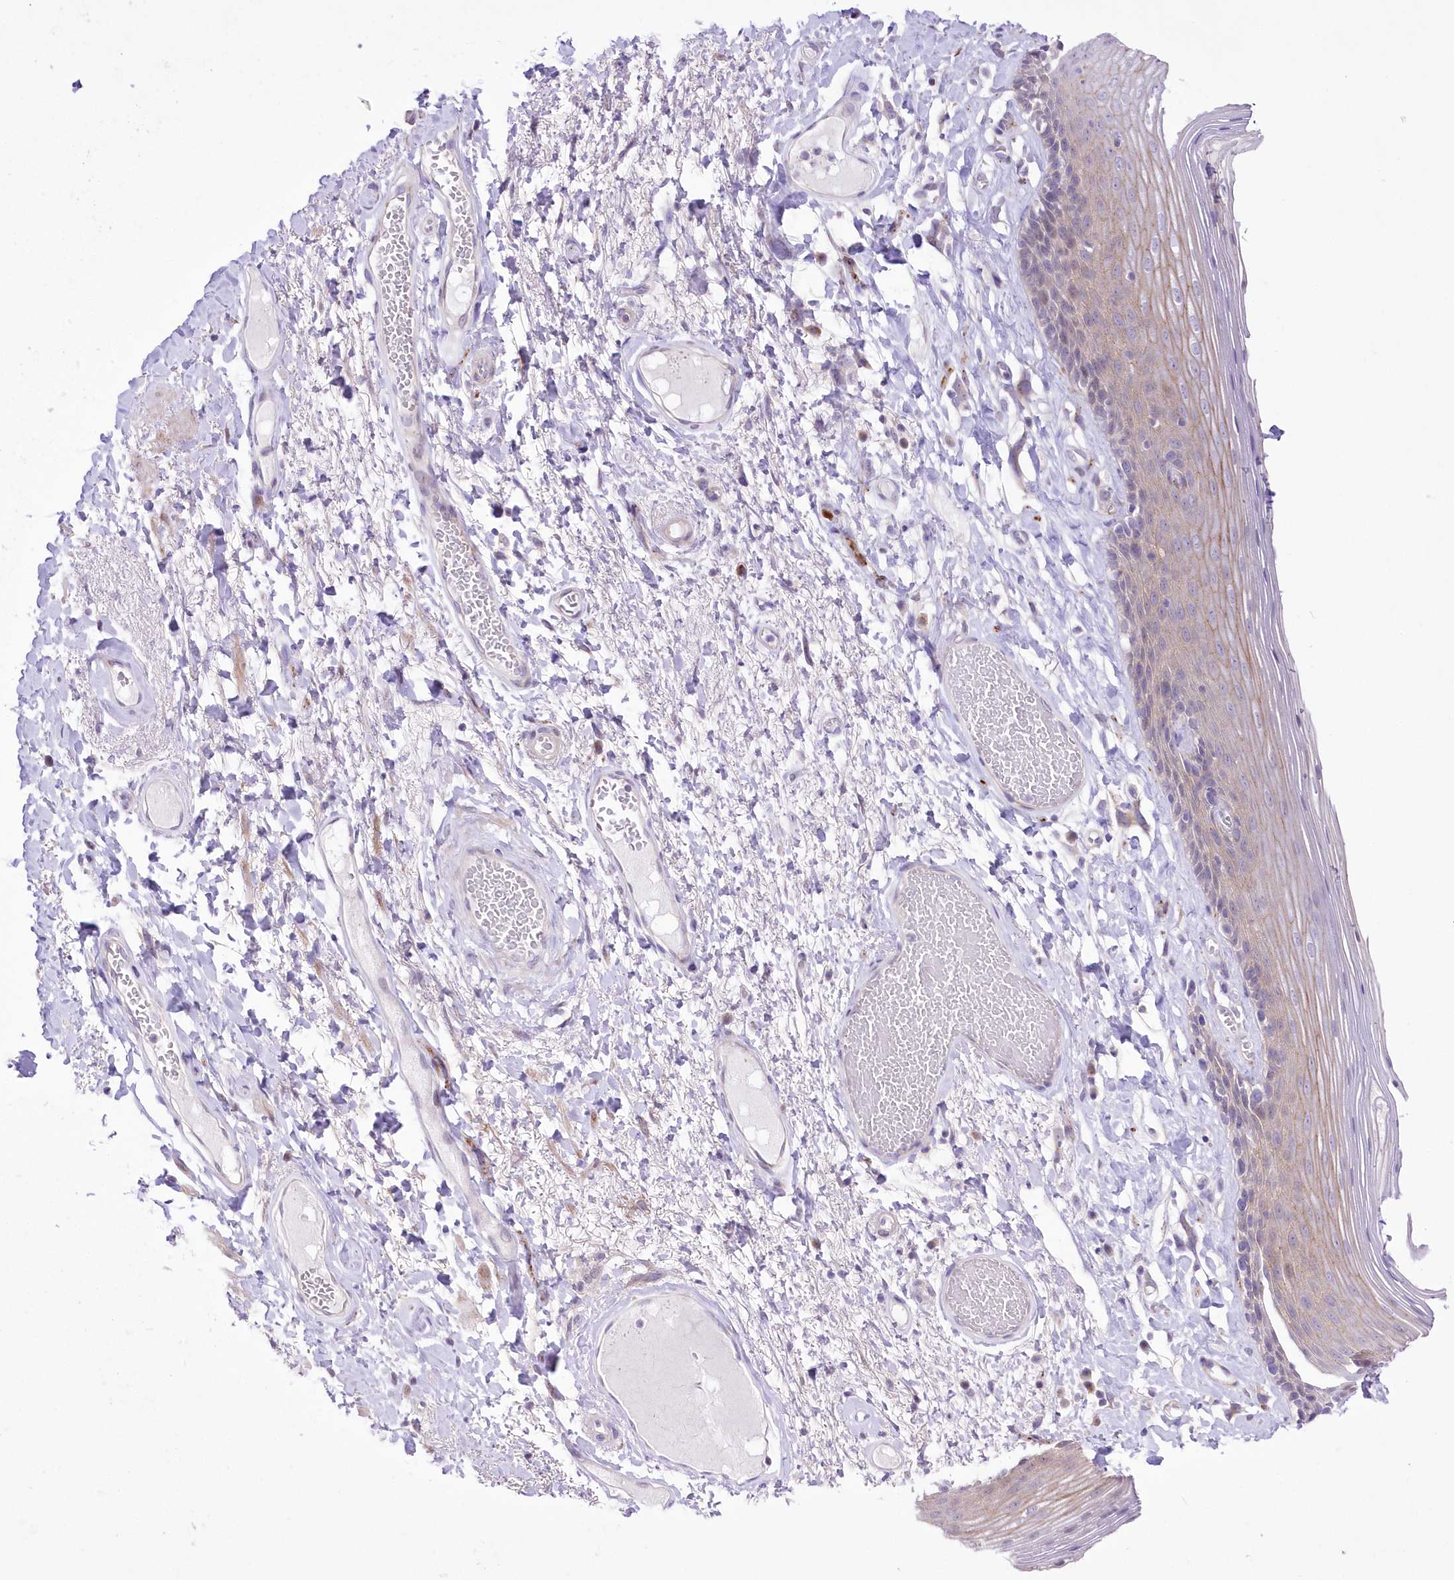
{"staining": {"intensity": "moderate", "quantity": "25%-75%", "location": "cytoplasmic/membranous"}, "tissue": "skin", "cell_type": "Epidermal cells", "image_type": "normal", "snomed": [{"axis": "morphology", "description": "Normal tissue, NOS"}, {"axis": "topography", "description": "Anal"}], "caption": "Brown immunohistochemical staining in benign human skin displays moderate cytoplasmic/membranous expression in about 25%-75% of epidermal cells. (brown staining indicates protein expression, while blue staining denotes nuclei).", "gene": "FAM241B", "patient": {"sex": "male", "age": 69}}